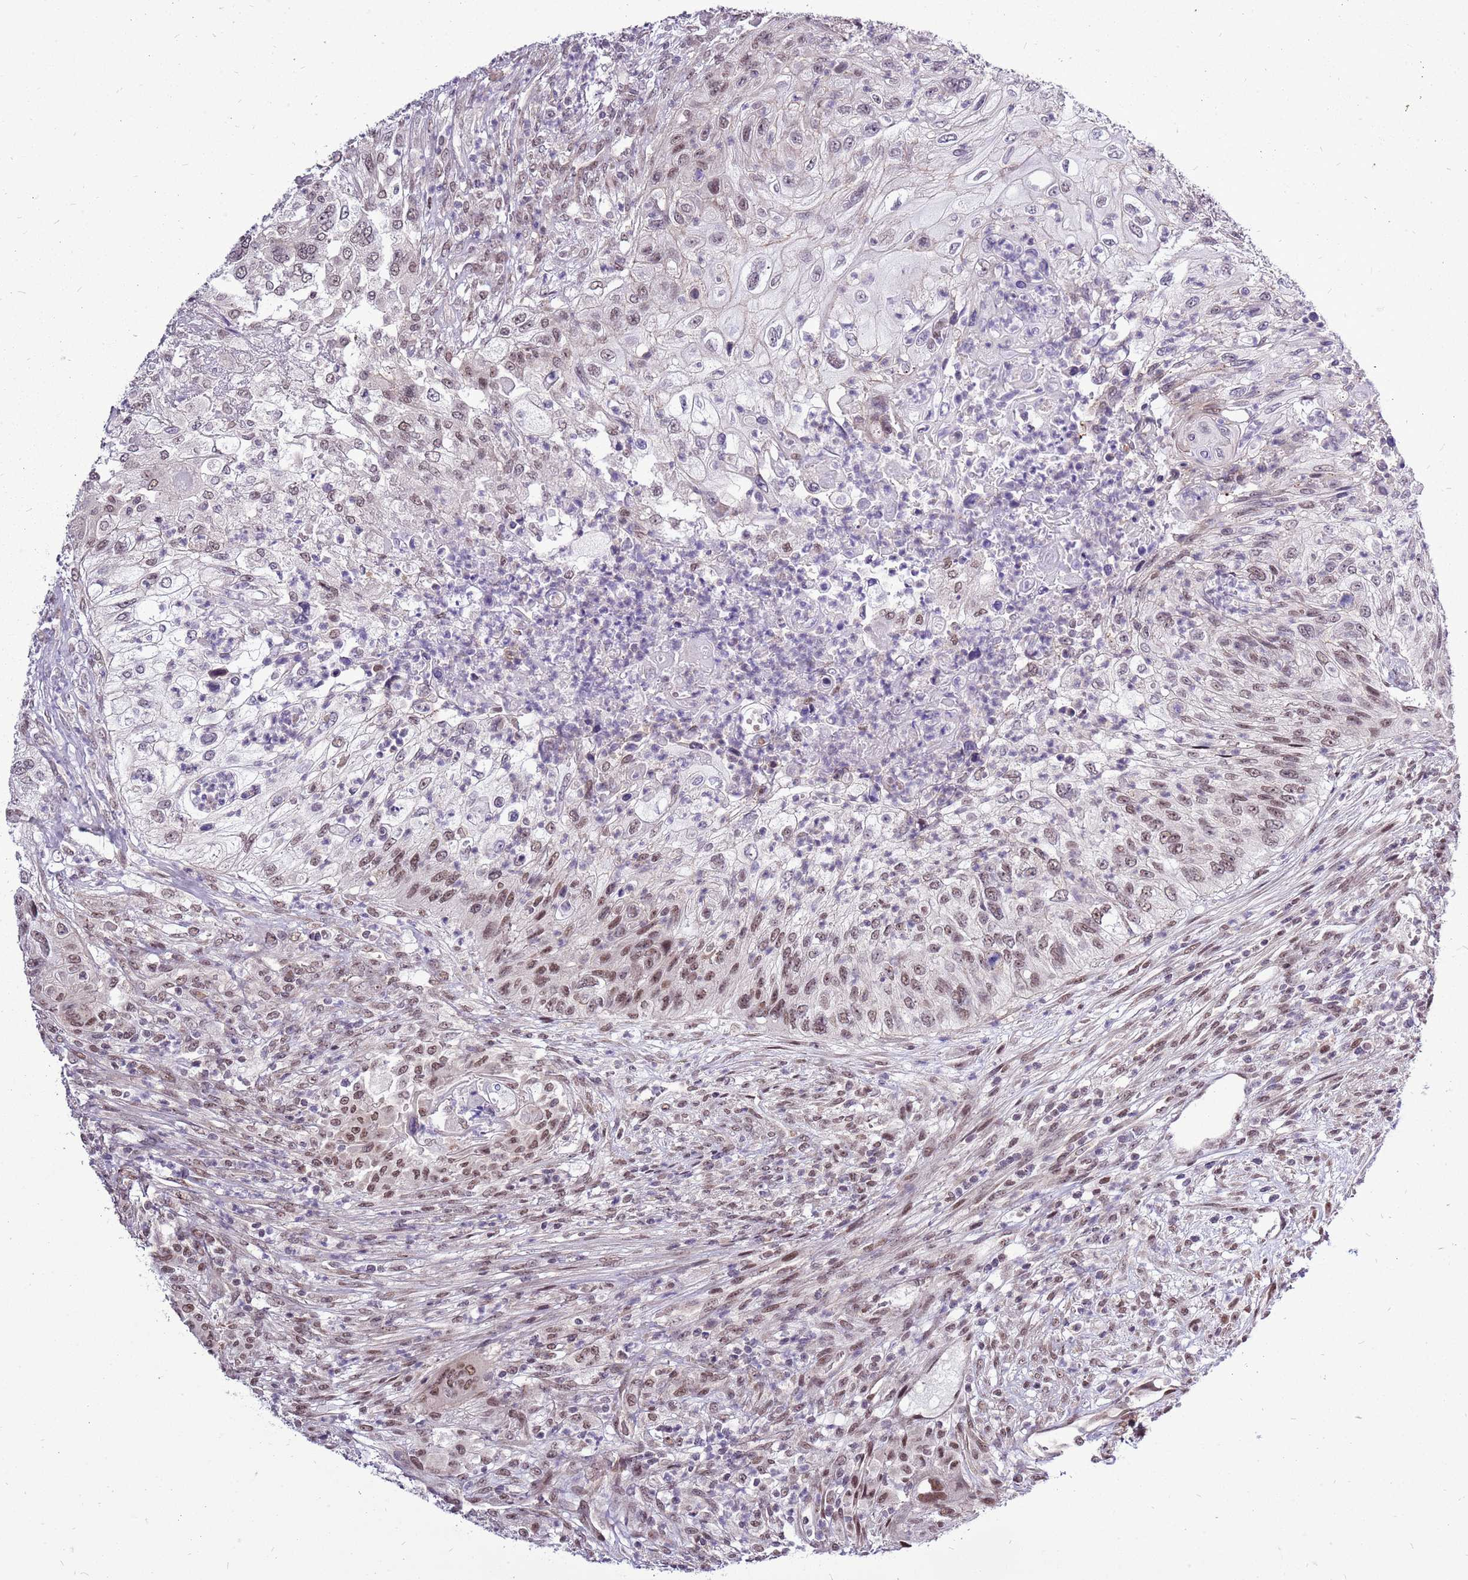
{"staining": {"intensity": "moderate", "quantity": "<25%", "location": "nuclear"}, "tissue": "urothelial cancer", "cell_type": "Tumor cells", "image_type": "cancer", "snomed": [{"axis": "morphology", "description": "Urothelial carcinoma, High grade"}, {"axis": "topography", "description": "Urinary bladder"}], "caption": "Brown immunohistochemical staining in human high-grade urothelial carcinoma demonstrates moderate nuclear expression in about <25% of tumor cells. The staining is performed using DAB brown chromogen to label protein expression. The nuclei are counter-stained blue using hematoxylin.", "gene": "CCDC166", "patient": {"sex": "female", "age": 60}}